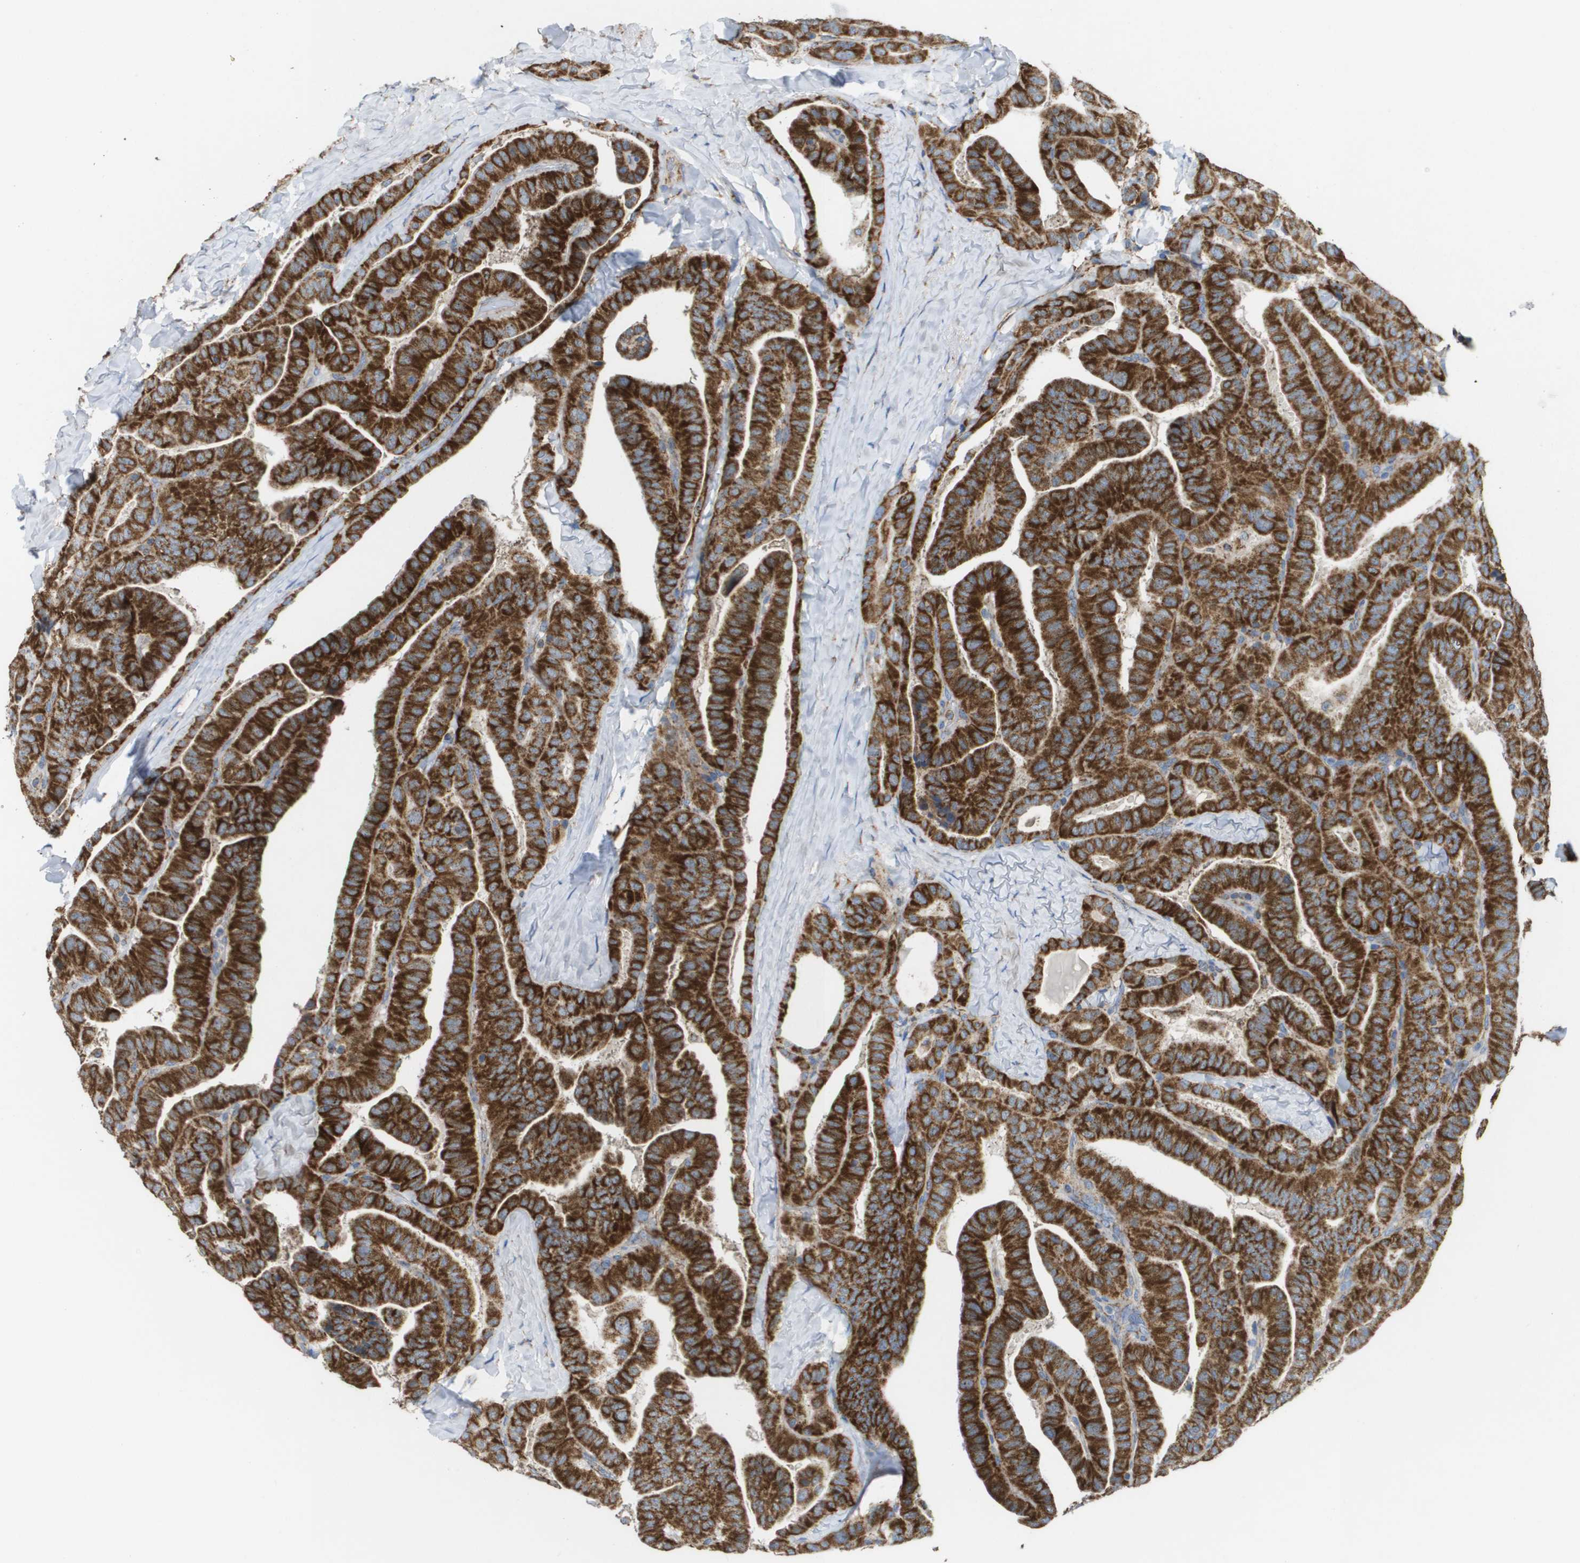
{"staining": {"intensity": "strong", "quantity": ">75%", "location": "cytoplasmic/membranous"}, "tissue": "thyroid cancer", "cell_type": "Tumor cells", "image_type": "cancer", "snomed": [{"axis": "morphology", "description": "Papillary adenocarcinoma, NOS"}, {"axis": "topography", "description": "Thyroid gland"}], "caption": "A photomicrograph showing strong cytoplasmic/membranous positivity in approximately >75% of tumor cells in thyroid cancer, as visualized by brown immunohistochemical staining.", "gene": "FIS1", "patient": {"sex": "male", "age": 77}}